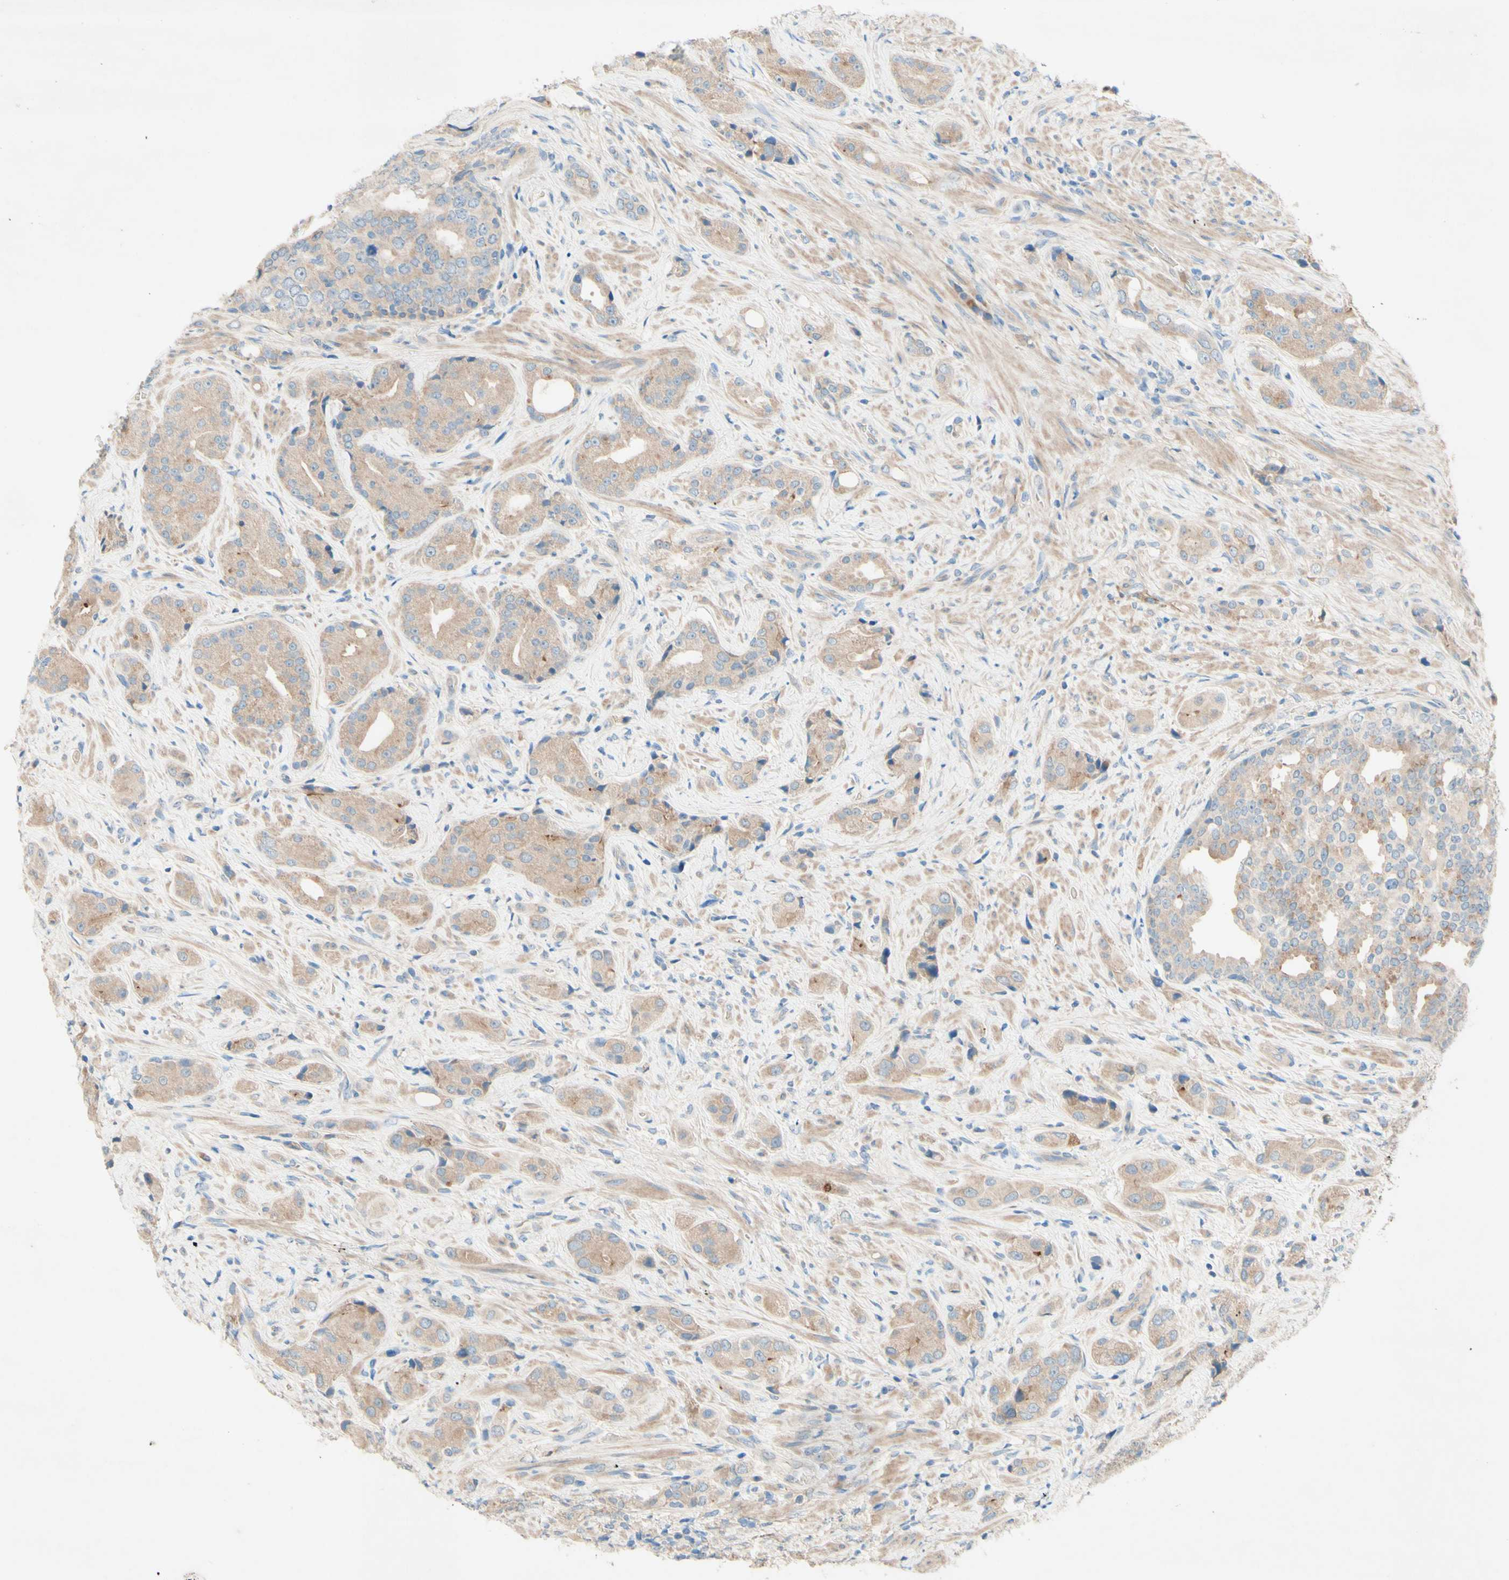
{"staining": {"intensity": "moderate", "quantity": ">75%", "location": "cytoplasmic/membranous"}, "tissue": "prostate cancer", "cell_type": "Tumor cells", "image_type": "cancer", "snomed": [{"axis": "morphology", "description": "Adenocarcinoma, High grade"}, {"axis": "topography", "description": "Prostate"}], "caption": "About >75% of tumor cells in prostate cancer display moderate cytoplasmic/membranous protein positivity as visualized by brown immunohistochemical staining.", "gene": "IL2", "patient": {"sex": "male", "age": 71}}